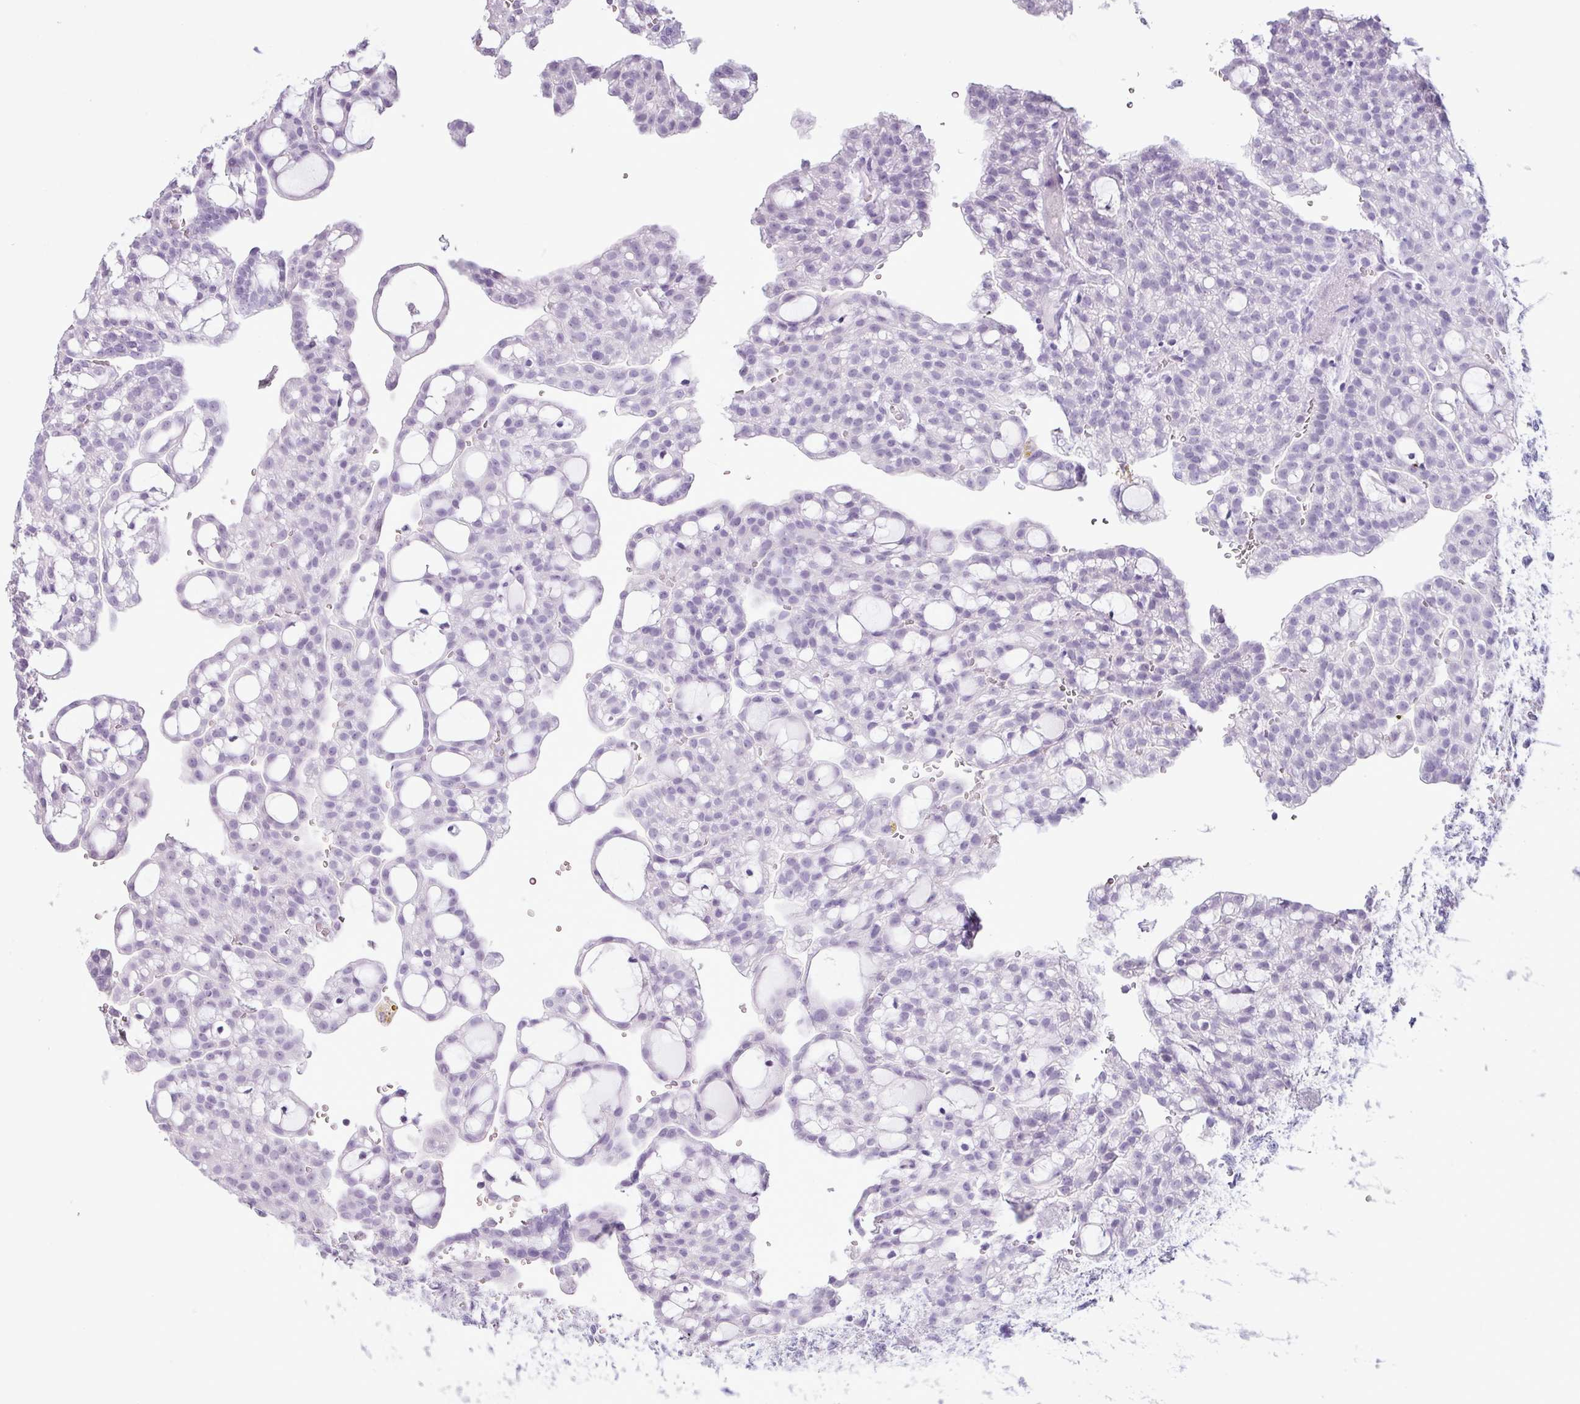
{"staining": {"intensity": "negative", "quantity": "none", "location": "none"}, "tissue": "renal cancer", "cell_type": "Tumor cells", "image_type": "cancer", "snomed": [{"axis": "morphology", "description": "Adenocarcinoma, NOS"}, {"axis": "topography", "description": "Kidney"}], "caption": "High power microscopy histopathology image of an immunohistochemistry (IHC) histopathology image of renal cancer, revealing no significant staining in tumor cells.", "gene": "SCT", "patient": {"sex": "male", "age": 63}}